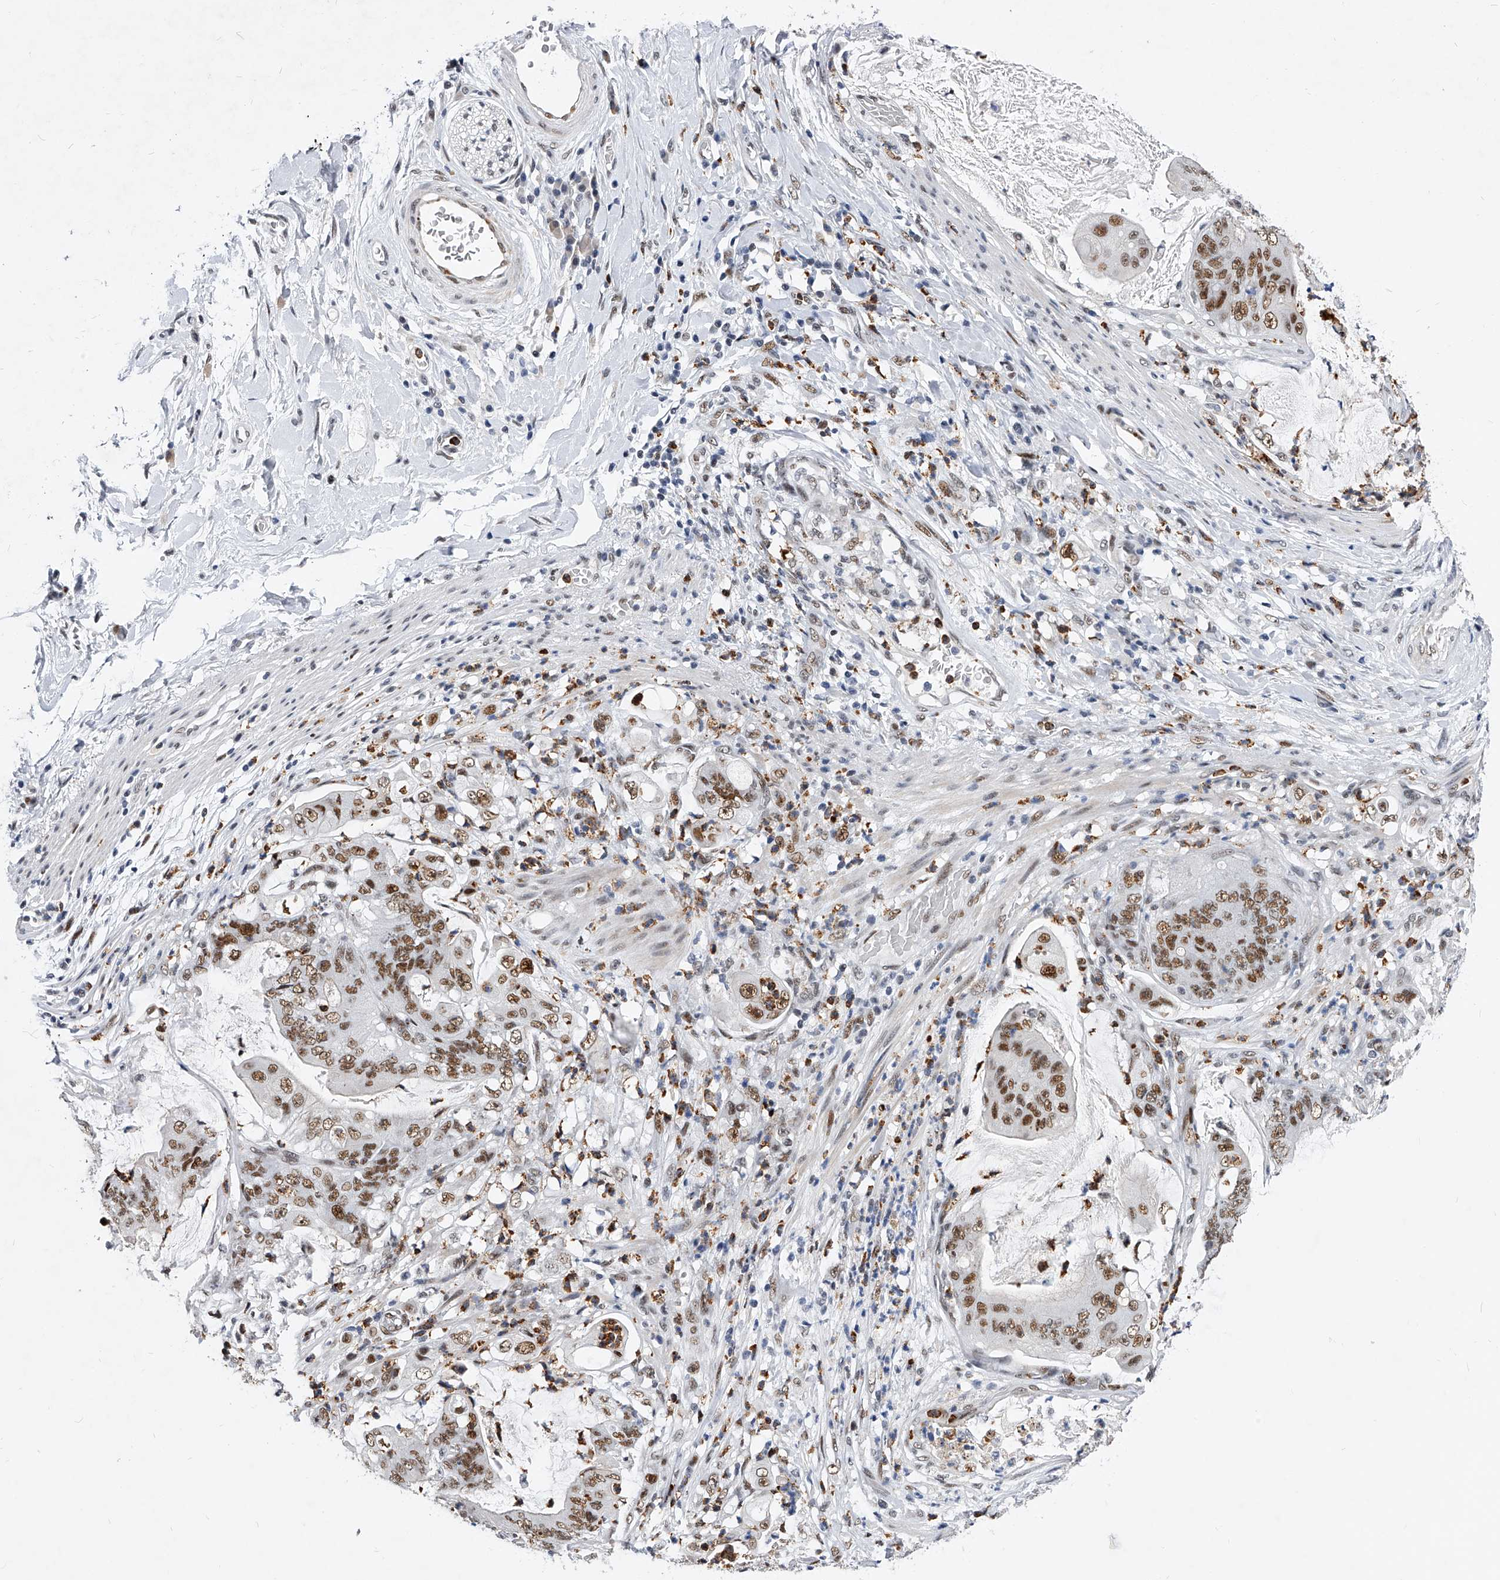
{"staining": {"intensity": "moderate", "quantity": ">75%", "location": "nuclear"}, "tissue": "stomach cancer", "cell_type": "Tumor cells", "image_type": "cancer", "snomed": [{"axis": "morphology", "description": "Adenocarcinoma, NOS"}, {"axis": "topography", "description": "Stomach"}], "caption": "A brown stain shows moderate nuclear staining of a protein in stomach adenocarcinoma tumor cells. The staining was performed using DAB (3,3'-diaminobenzidine), with brown indicating positive protein expression. Nuclei are stained blue with hematoxylin.", "gene": "TESK2", "patient": {"sex": "female", "age": 73}}